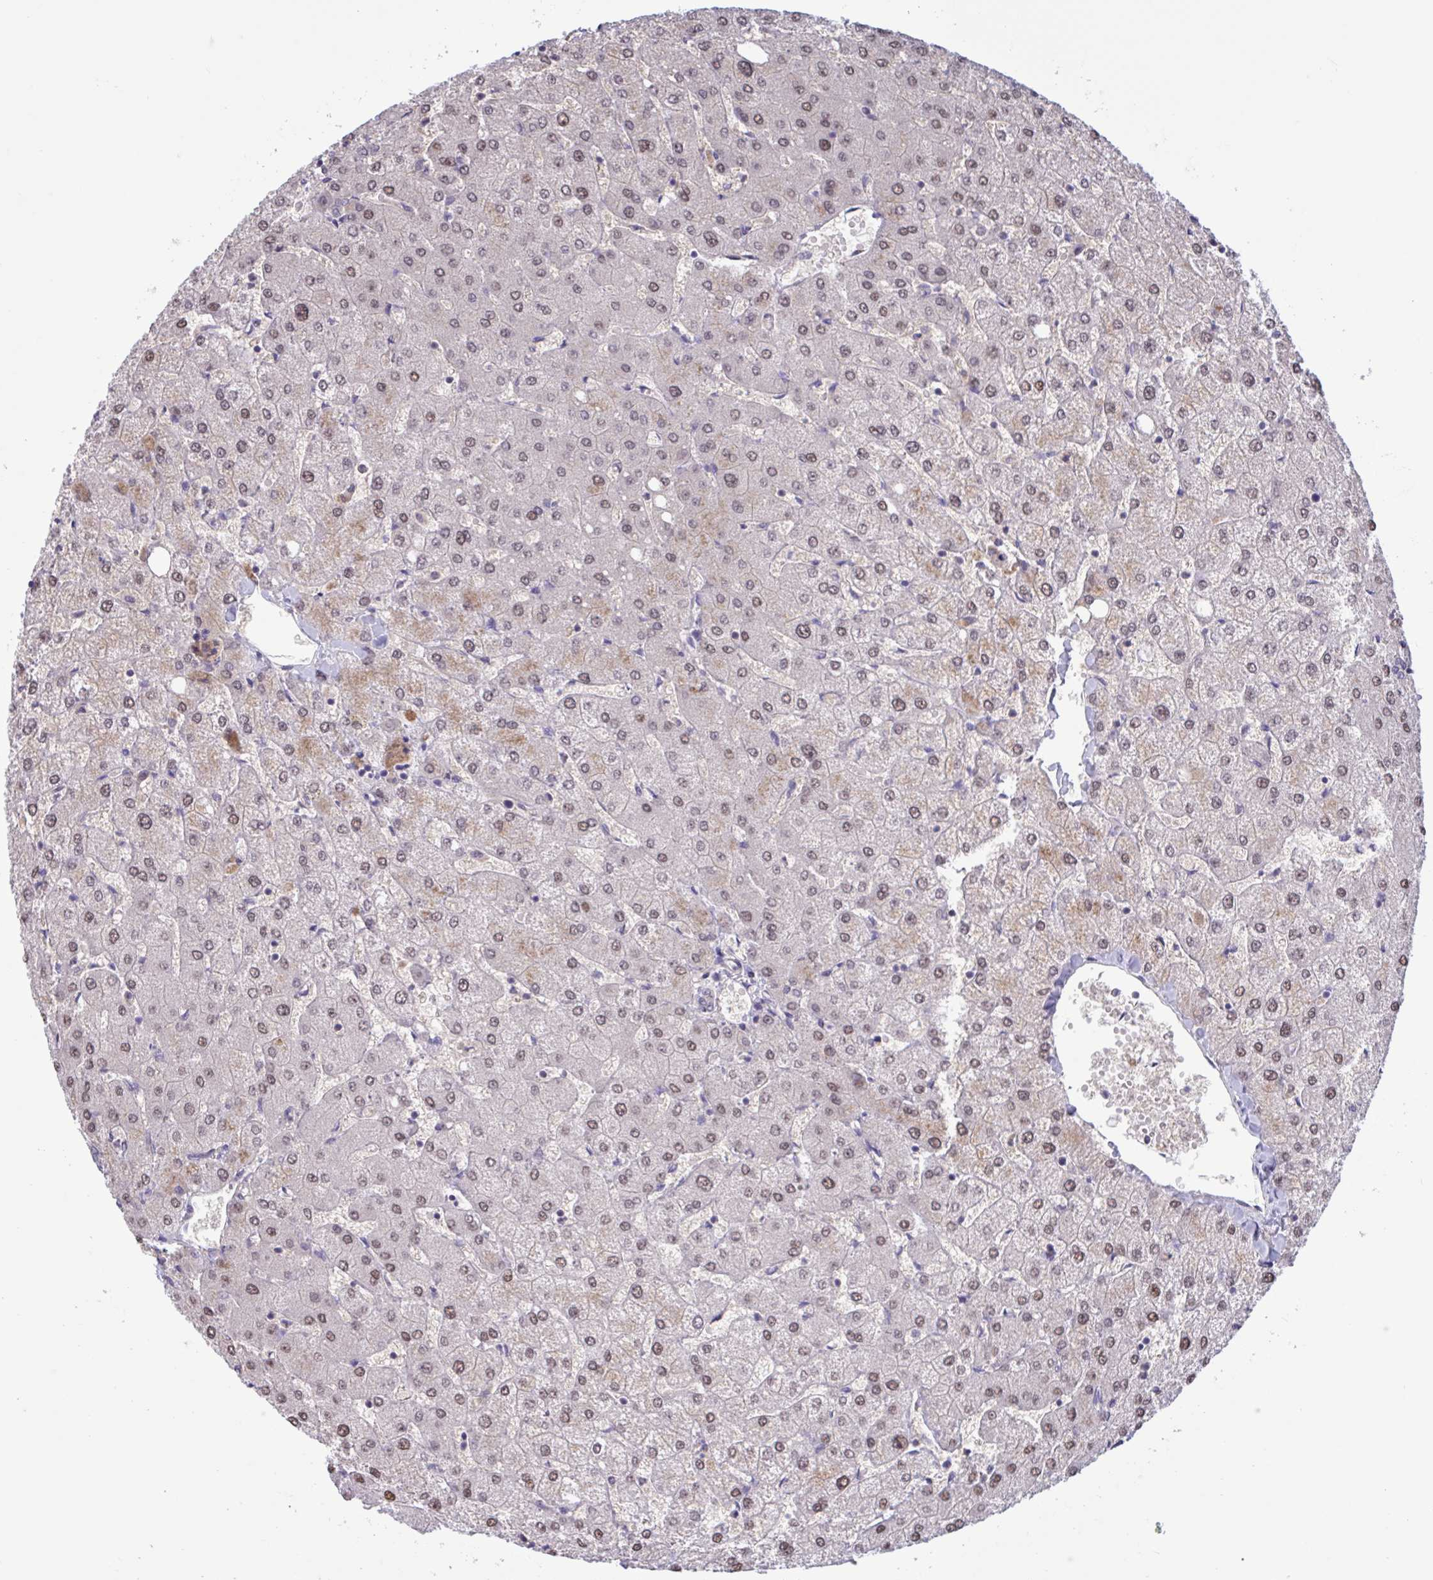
{"staining": {"intensity": "negative", "quantity": "none", "location": "none"}, "tissue": "liver", "cell_type": "Cholangiocytes", "image_type": "normal", "snomed": [{"axis": "morphology", "description": "Normal tissue, NOS"}, {"axis": "topography", "description": "Liver"}], "caption": "Human liver stained for a protein using IHC shows no positivity in cholangiocytes.", "gene": "RBL1", "patient": {"sex": "female", "age": 54}}